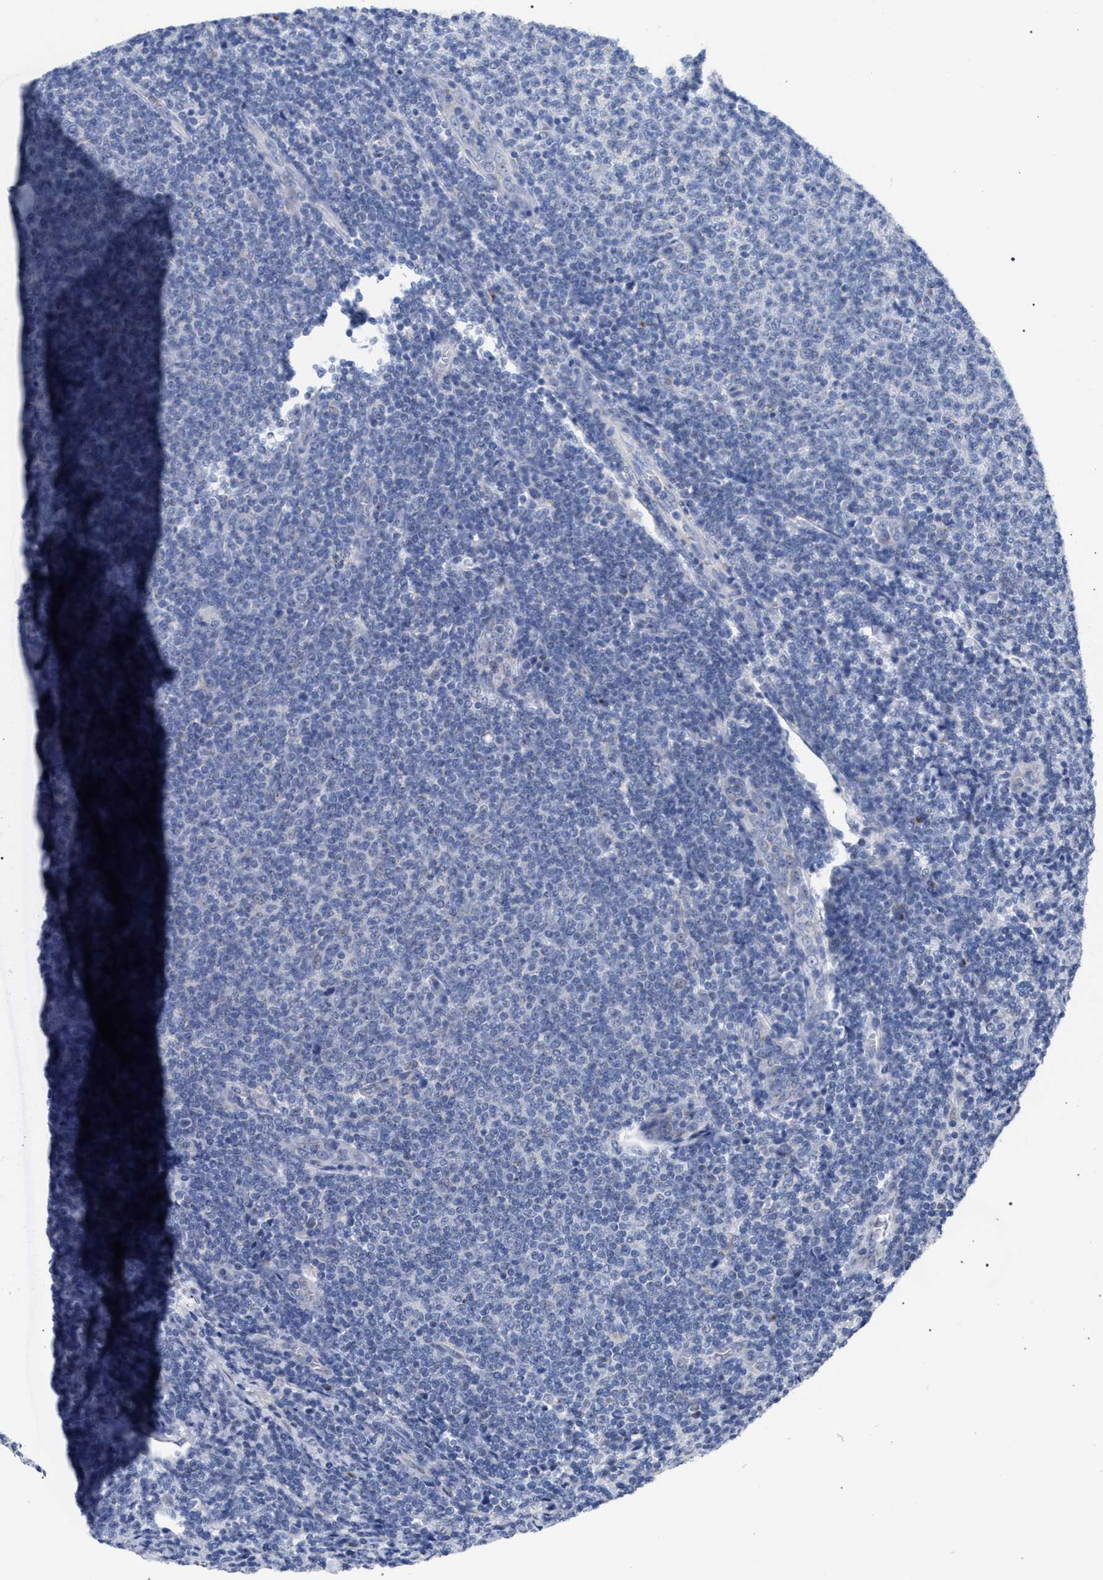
{"staining": {"intensity": "negative", "quantity": "none", "location": "none"}, "tissue": "lymphoma", "cell_type": "Tumor cells", "image_type": "cancer", "snomed": [{"axis": "morphology", "description": "Malignant lymphoma, non-Hodgkin's type, Low grade"}, {"axis": "topography", "description": "Lymph node"}], "caption": "IHC micrograph of neoplastic tissue: malignant lymphoma, non-Hodgkin's type (low-grade) stained with DAB shows no significant protein expression in tumor cells.", "gene": "GOLGA2", "patient": {"sex": "male", "age": 66}}